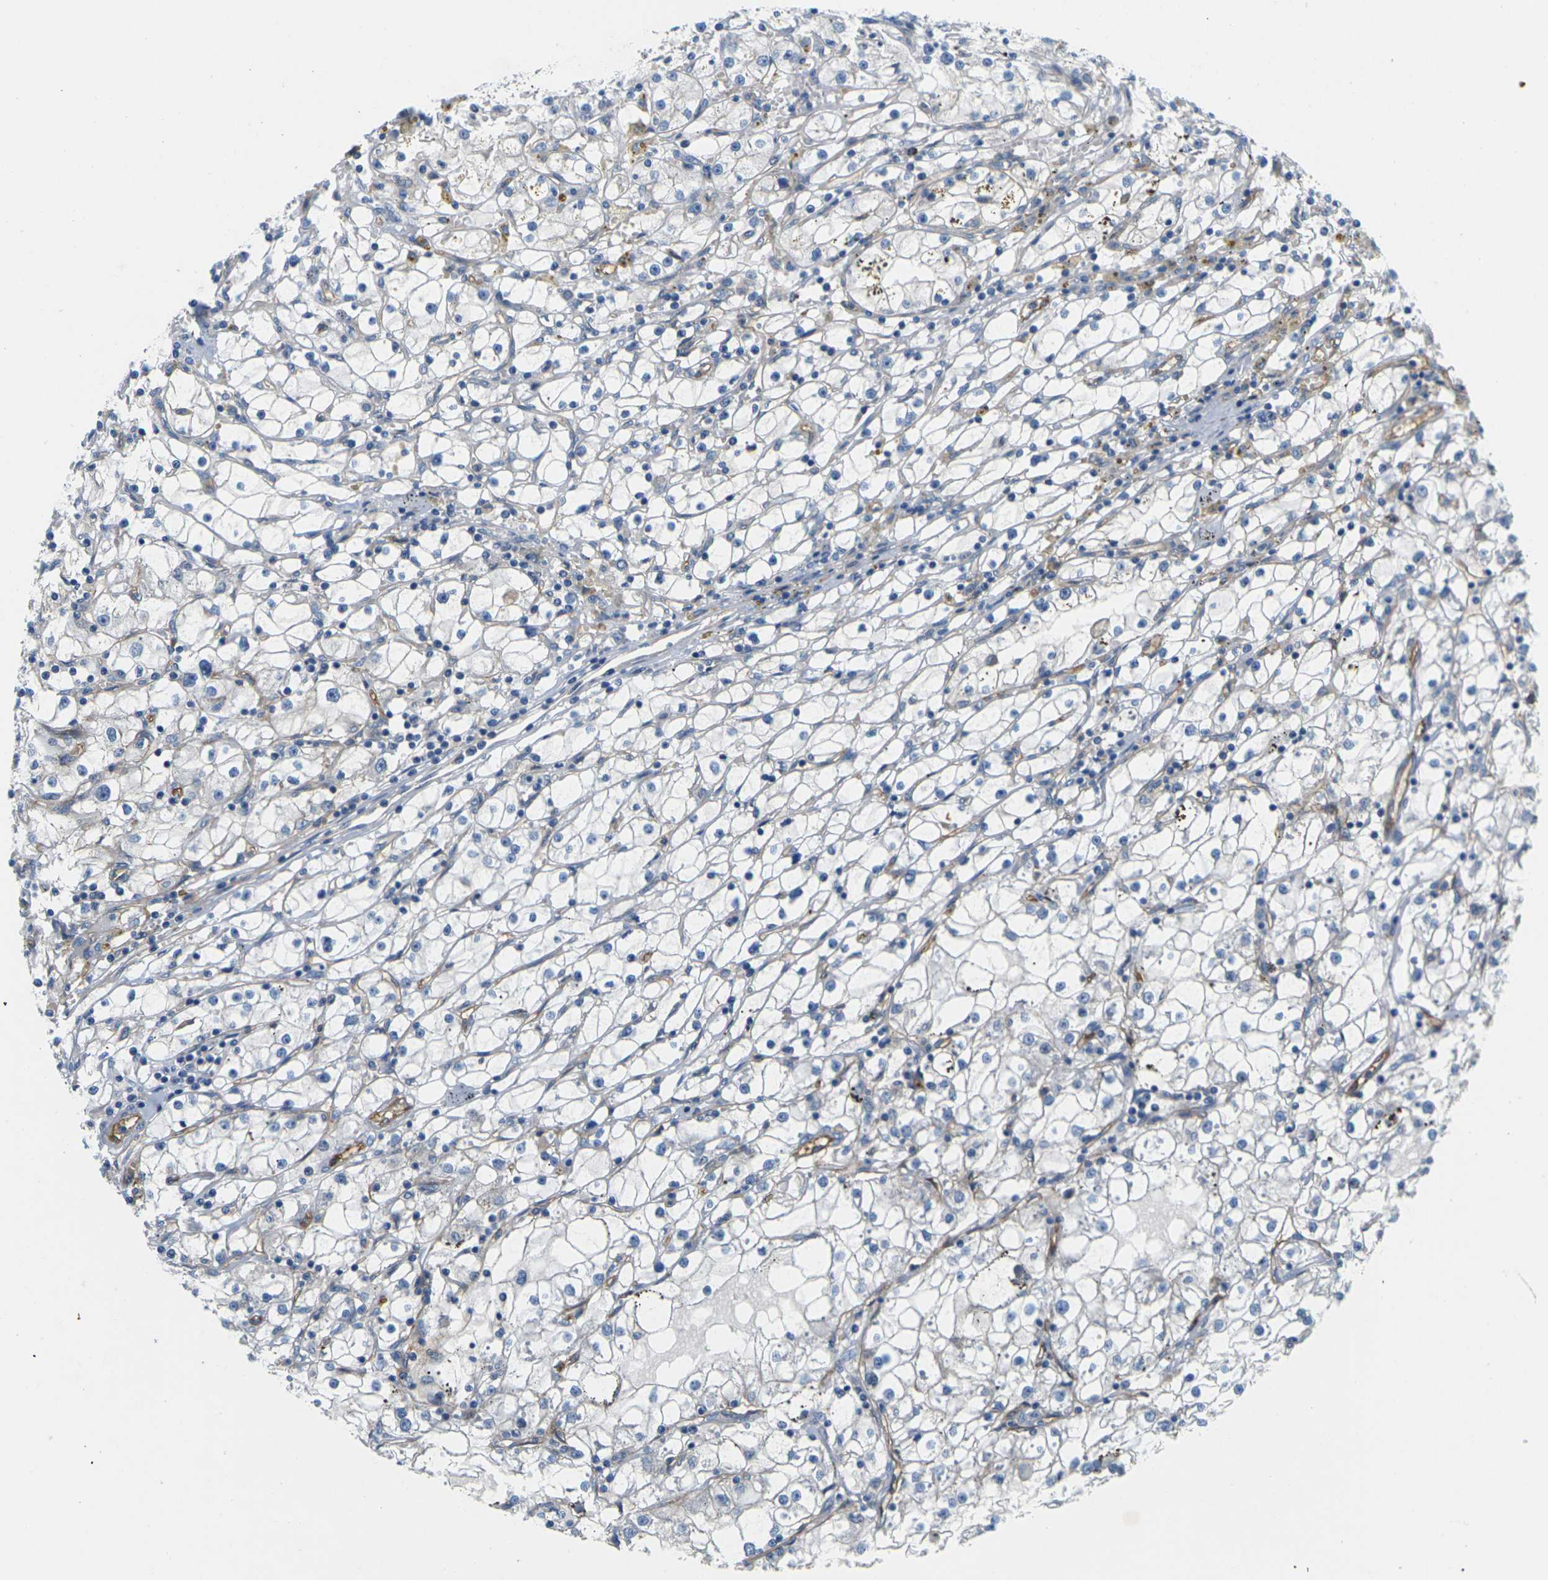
{"staining": {"intensity": "negative", "quantity": "none", "location": "none"}, "tissue": "renal cancer", "cell_type": "Tumor cells", "image_type": "cancer", "snomed": [{"axis": "morphology", "description": "Adenocarcinoma, NOS"}, {"axis": "topography", "description": "Kidney"}], "caption": "IHC image of human renal cancer stained for a protein (brown), which displays no staining in tumor cells.", "gene": "ITGA5", "patient": {"sex": "male", "age": 56}}